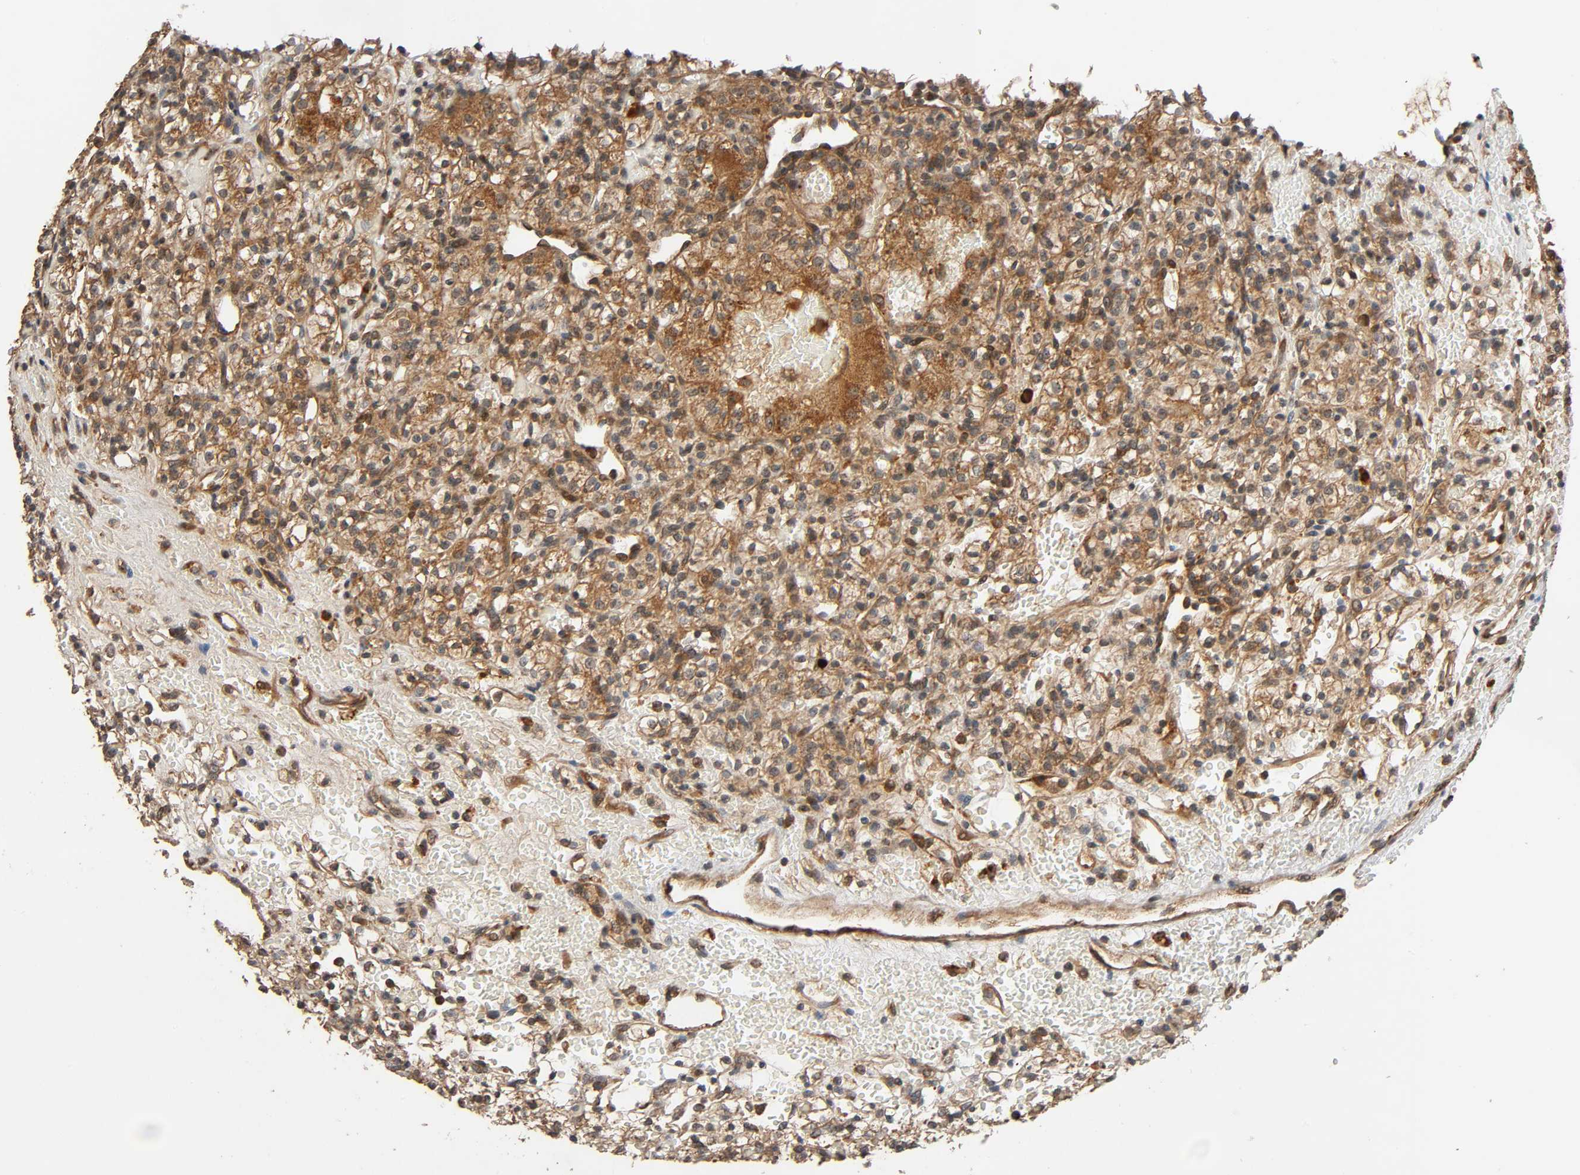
{"staining": {"intensity": "moderate", "quantity": ">75%", "location": "cytoplasmic/membranous"}, "tissue": "renal cancer", "cell_type": "Tumor cells", "image_type": "cancer", "snomed": [{"axis": "morphology", "description": "Adenocarcinoma, NOS"}, {"axis": "topography", "description": "Kidney"}], "caption": "Immunohistochemistry (IHC) of renal cancer (adenocarcinoma) displays medium levels of moderate cytoplasmic/membranous positivity in about >75% of tumor cells.", "gene": "MAP3K8", "patient": {"sex": "female", "age": 60}}